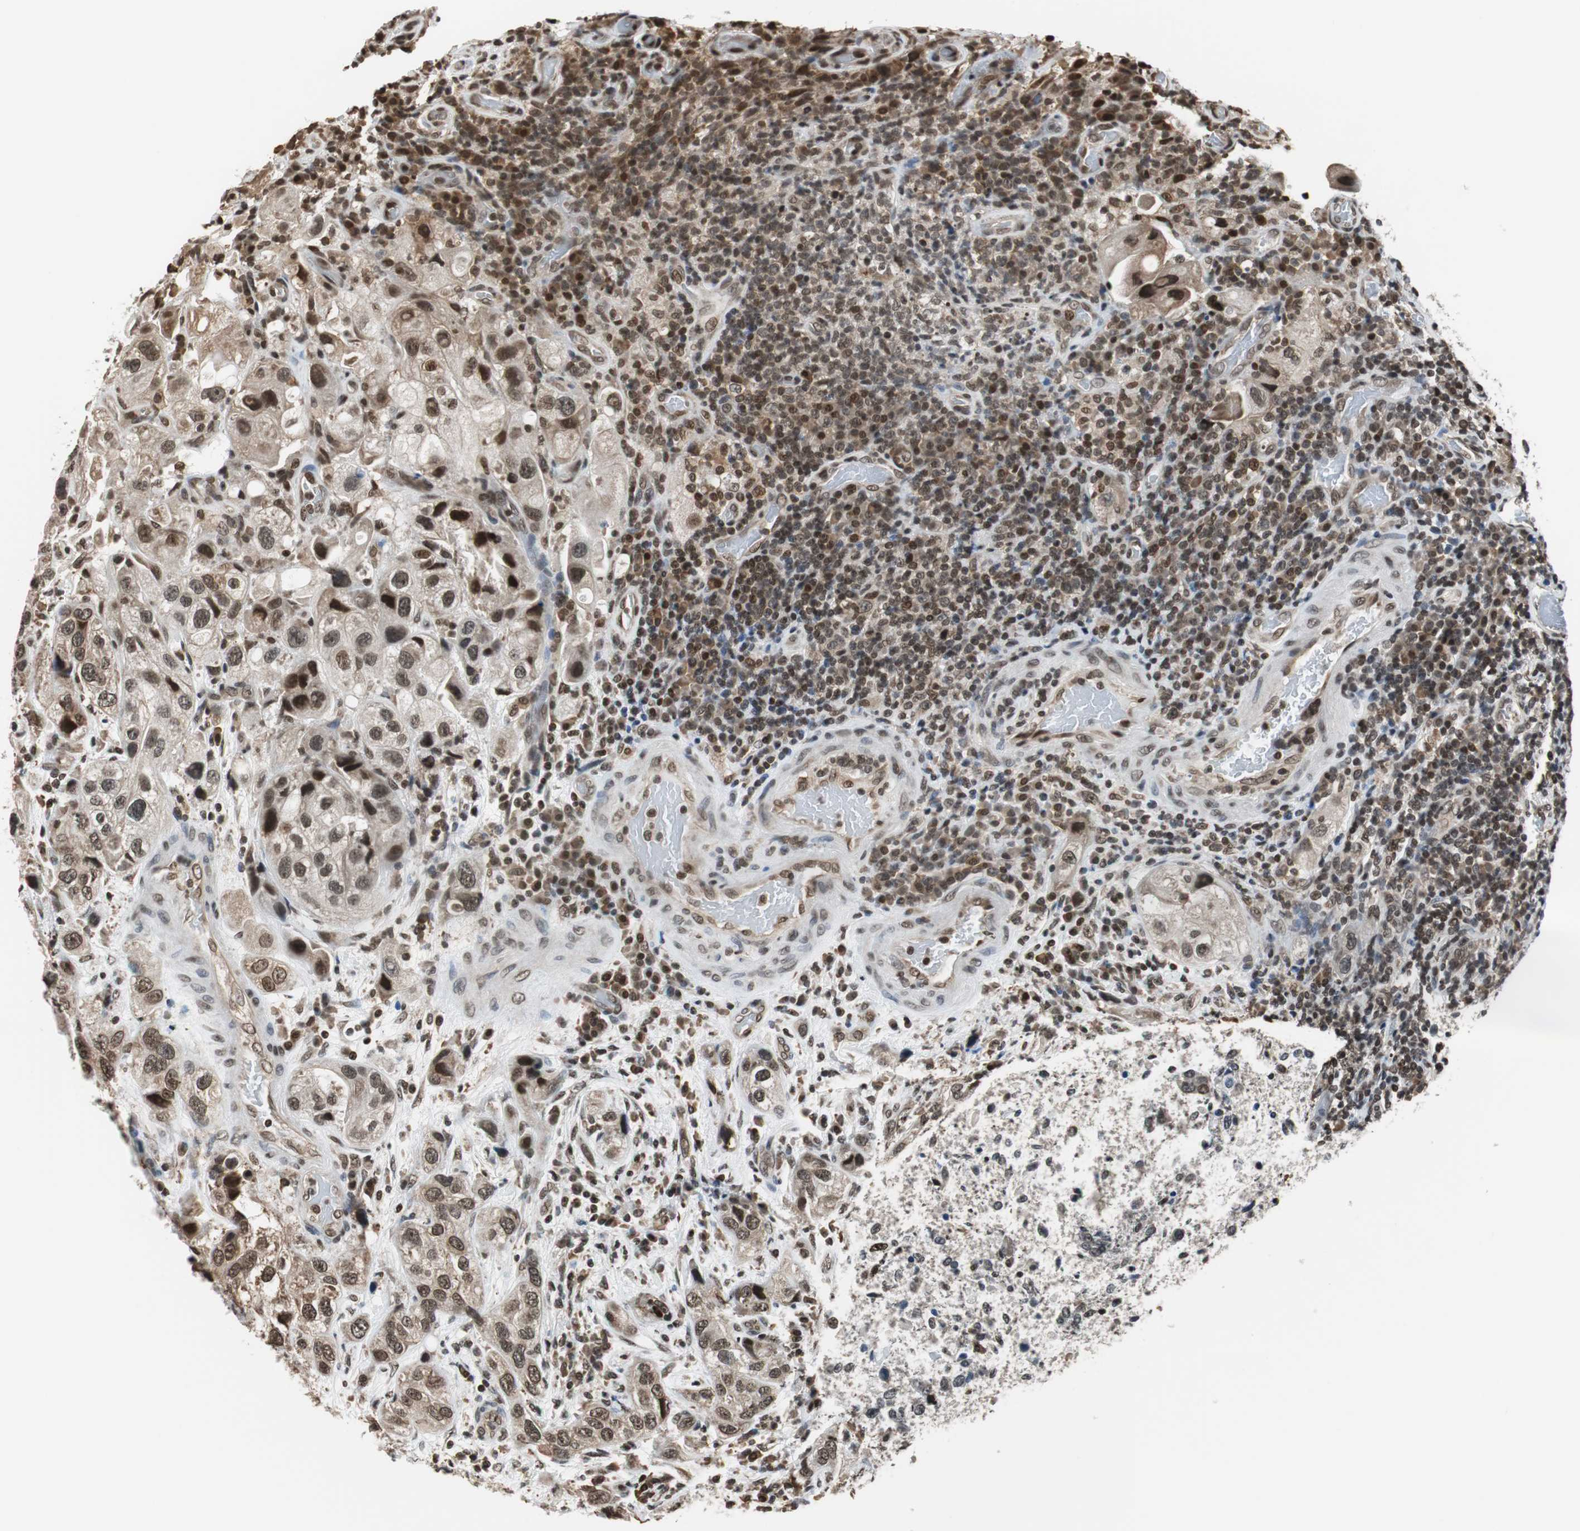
{"staining": {"intensity": "strong", "quantity": ">75%", "location": "nuclear"}, "tissue": "urothelial cancer", "cell_type": "Tumor cells", "image_type": "cancer", "snomed": [{"axis": "morphology", "description": "Urothelial carcinoma, High grade"}, {"axis": "topography", "description": "Urinary bladder"}], "caption": "Immunohistochemistry of human urothelial carcinoma (high-grade) shows high levels of strong nuclear expression in about >75% of tumor cells. (Stains: DAB in brown, nuclei in blue, Microscopy: brightfield microscopy at high magnification).", "gene": "REST", "patient": {"sex": "female", "age": 64}}